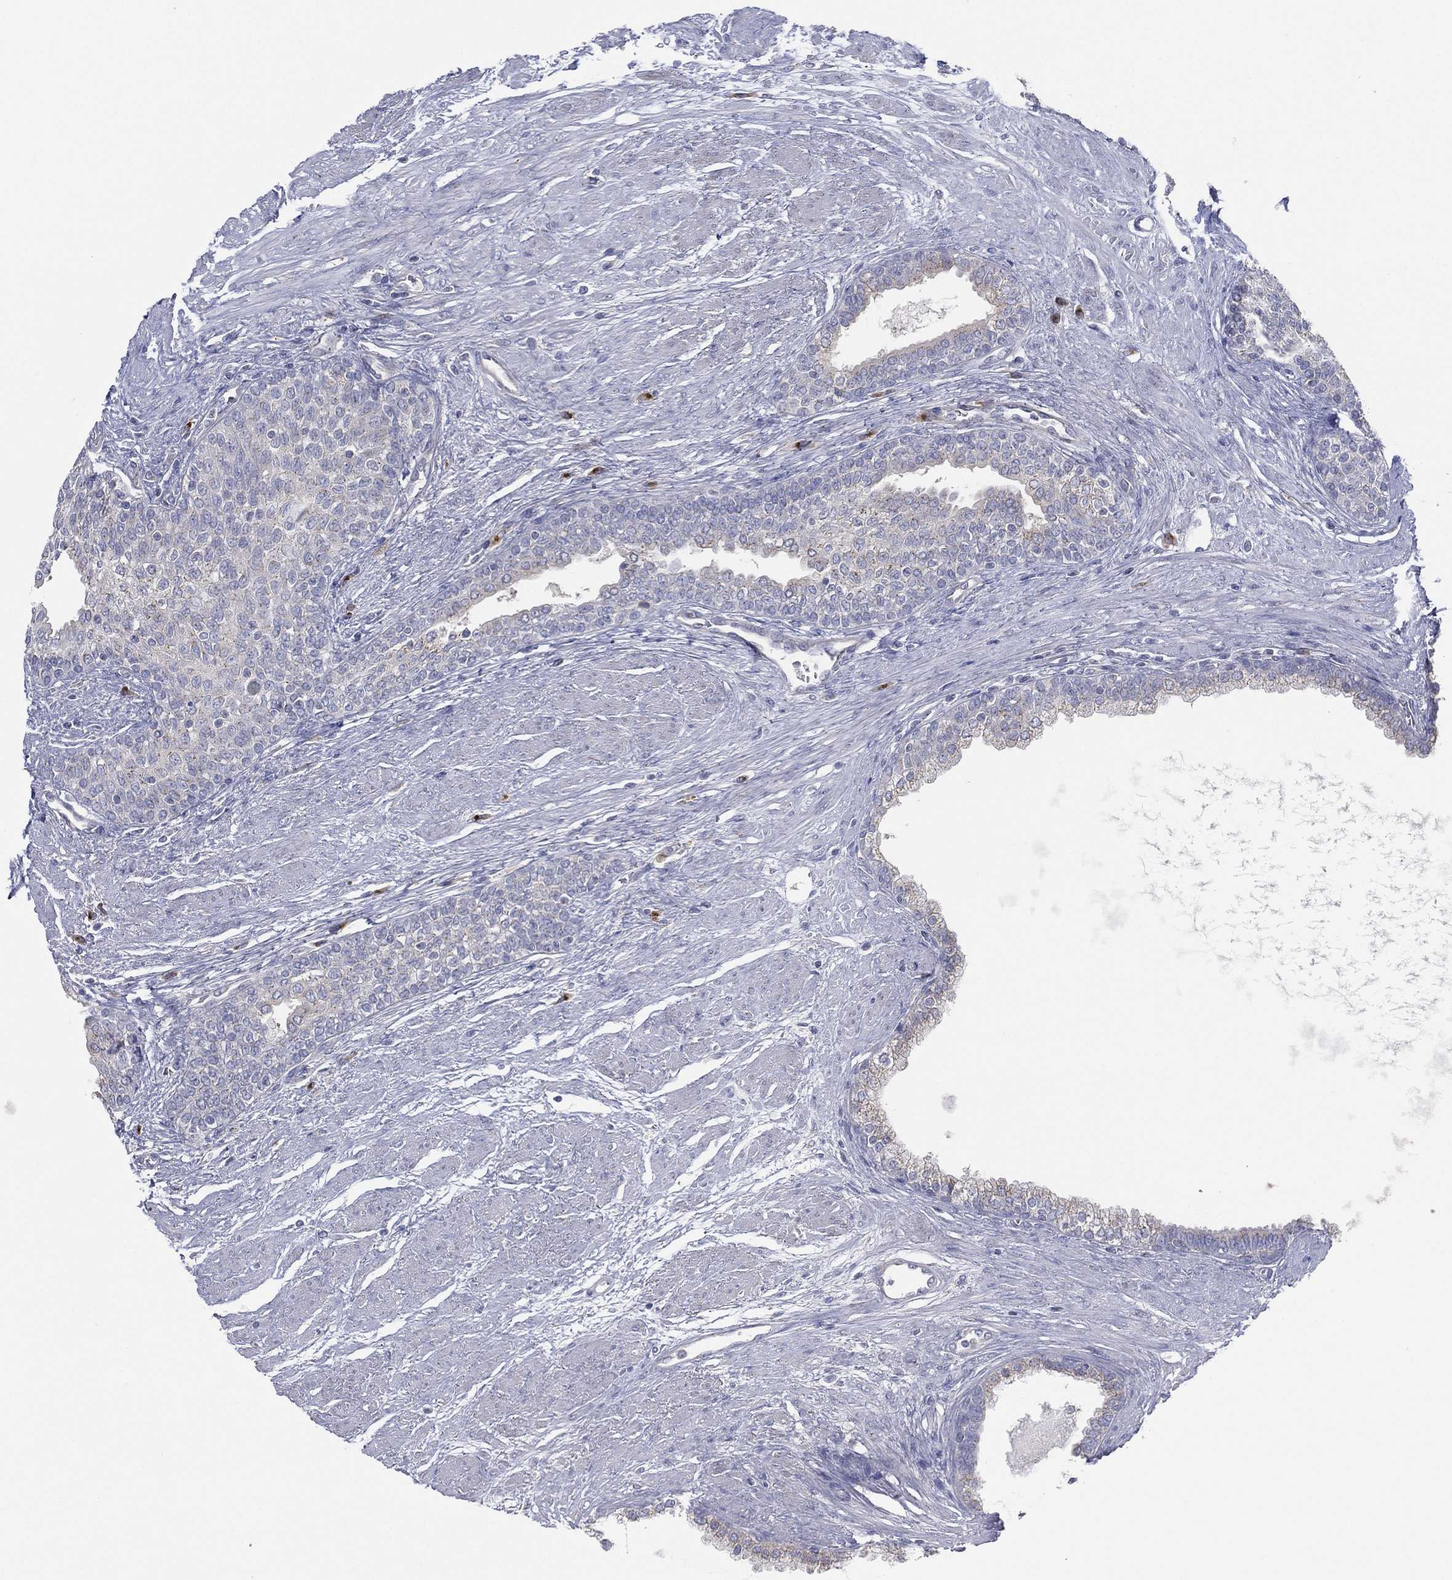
{"staining": {"intensity": "weak", "quantity": "<25%", "location": "cytoplasmic/membranous"}, "tissue": "prostate cancer", "cell_type": "Tumor cells", "image_type": "cancer", "snomed": [{"axis": "morphology", "description": "Adenocarcinoma, NOS"}, {"axis": "topography", "description": "Prostate and seminal vesicle, NOS"}, {"axis": "topography", "description": "Prostate"}], "caption": "This is a image of immunohistochemistry (IHC) staining of prostate adenocarcinoma, which shows no staining in tumor cells.", "gene": "ATP8A2", "patient": {"sex": "male", "age": 62}}